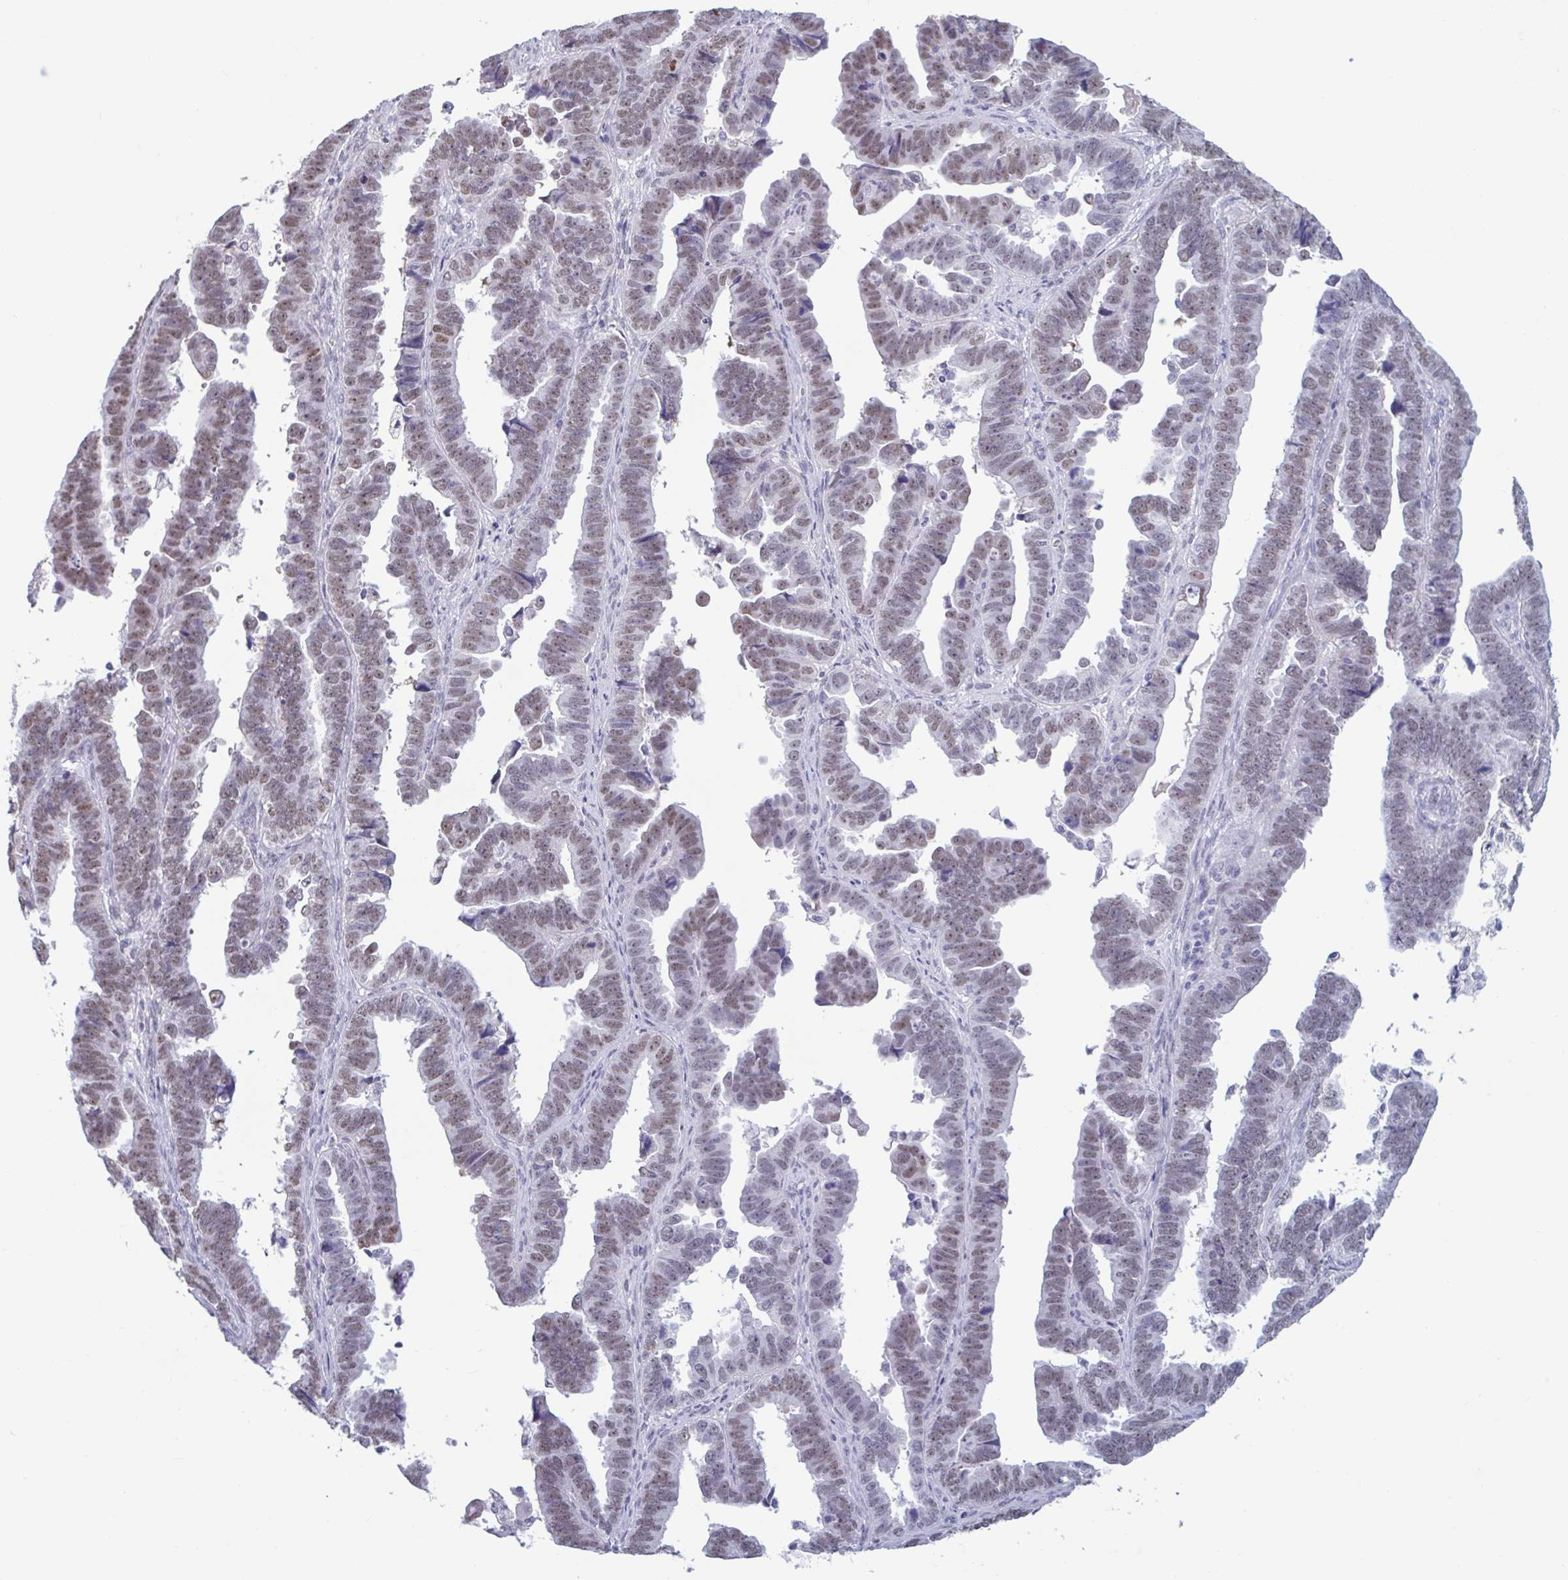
{"staining": {"intensity": "weak", "quantity": ">75%", "location": "nuclear"}, "tissue": "endometrial cancer", "cell_type": "Tumor cells", "image_type": "cancer", "snomed": [{"axis": "morphology", "description": "Adenocarcinoma, NOS"}, {"axis": "topography", "description": "Endometrium"}], "caption": "There is low levels of weak nuclear staining in tumor cells of adenocarcinoma (endometrial), as demonstrated by immunohistochemical staining (brown color).", "gene": "MSMB", "patient": {"sex": "female", "age": 75}}